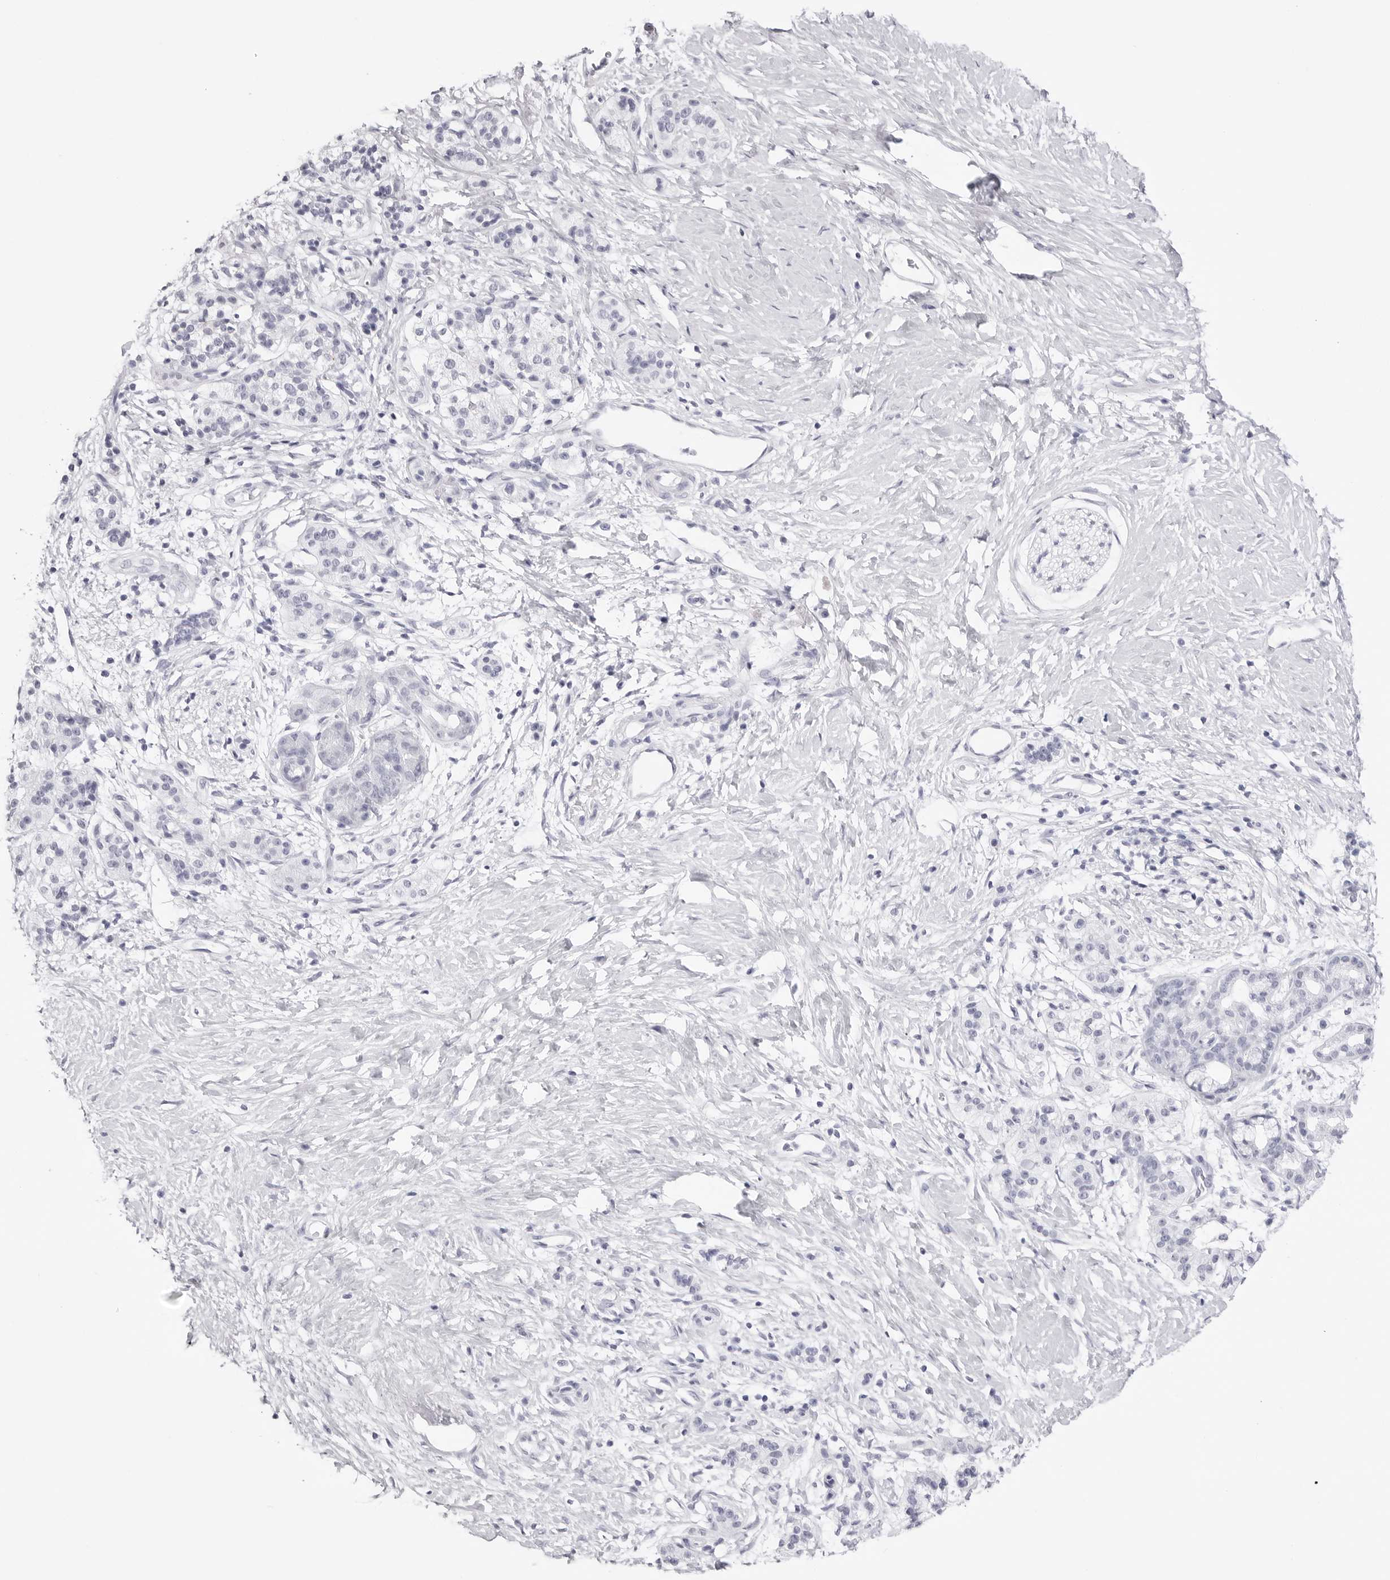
{"staining": {"intensity": "negative", "quantity": "none", "location": "none"}, "tissue": "pancreatic cancer", "cell_type": "Tumor cells", "image_type": "cancer", "snomed": [{"axis": "morphology", "description": "Adenocarcinoma, NOS"}, {"axis": "topography", "description": "Pancreas"}], "caption": "There is no significant positivity in tumor cells of pancreatic adenocarcinoma. Brightfield microscopy of immunohistochemistry (IHC) stained with DAB (brown) and hematoxylin (blue), captured at high magnification.", "gene": "TSSK1B", "patient": {"sex": "male", "age": 50}}